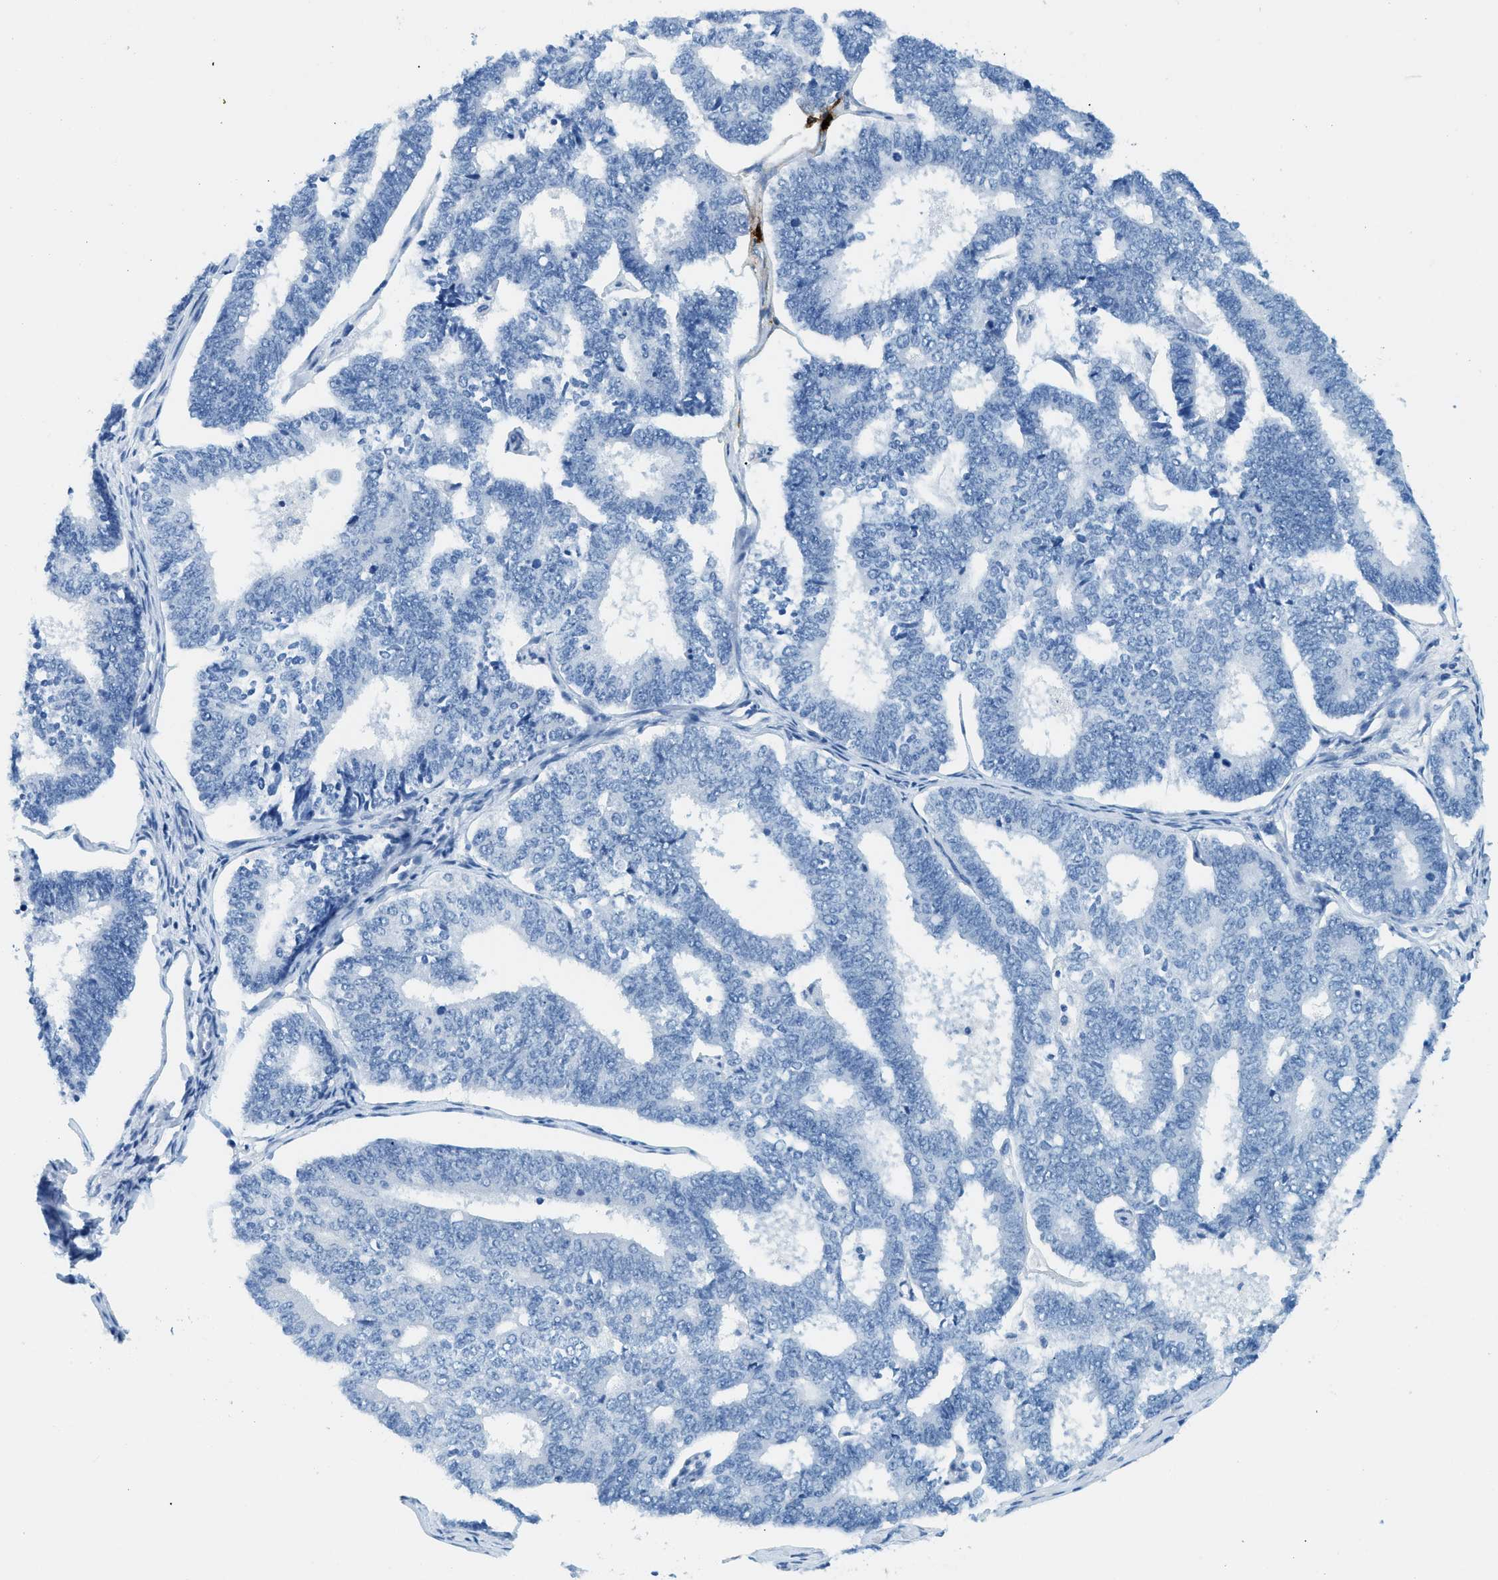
{"staining": {"intensity": "negative", "quantity": "none", "location": "none"}, "tissue": "endometrial cancer", "cell_type": "Tumor cells", "image_type": "cancer", "snomed": [{"axis": "morphology", "description": "Adenocarcinoma, NOS"}, {"axis": "topography", "description": "Endometrium"}], "caption": "The image exhibits no staining of tumor cells in endometrial adenocarcinoma.", "gene": "TPSAB1", "patient": {"sex": "female", "age": 70}}